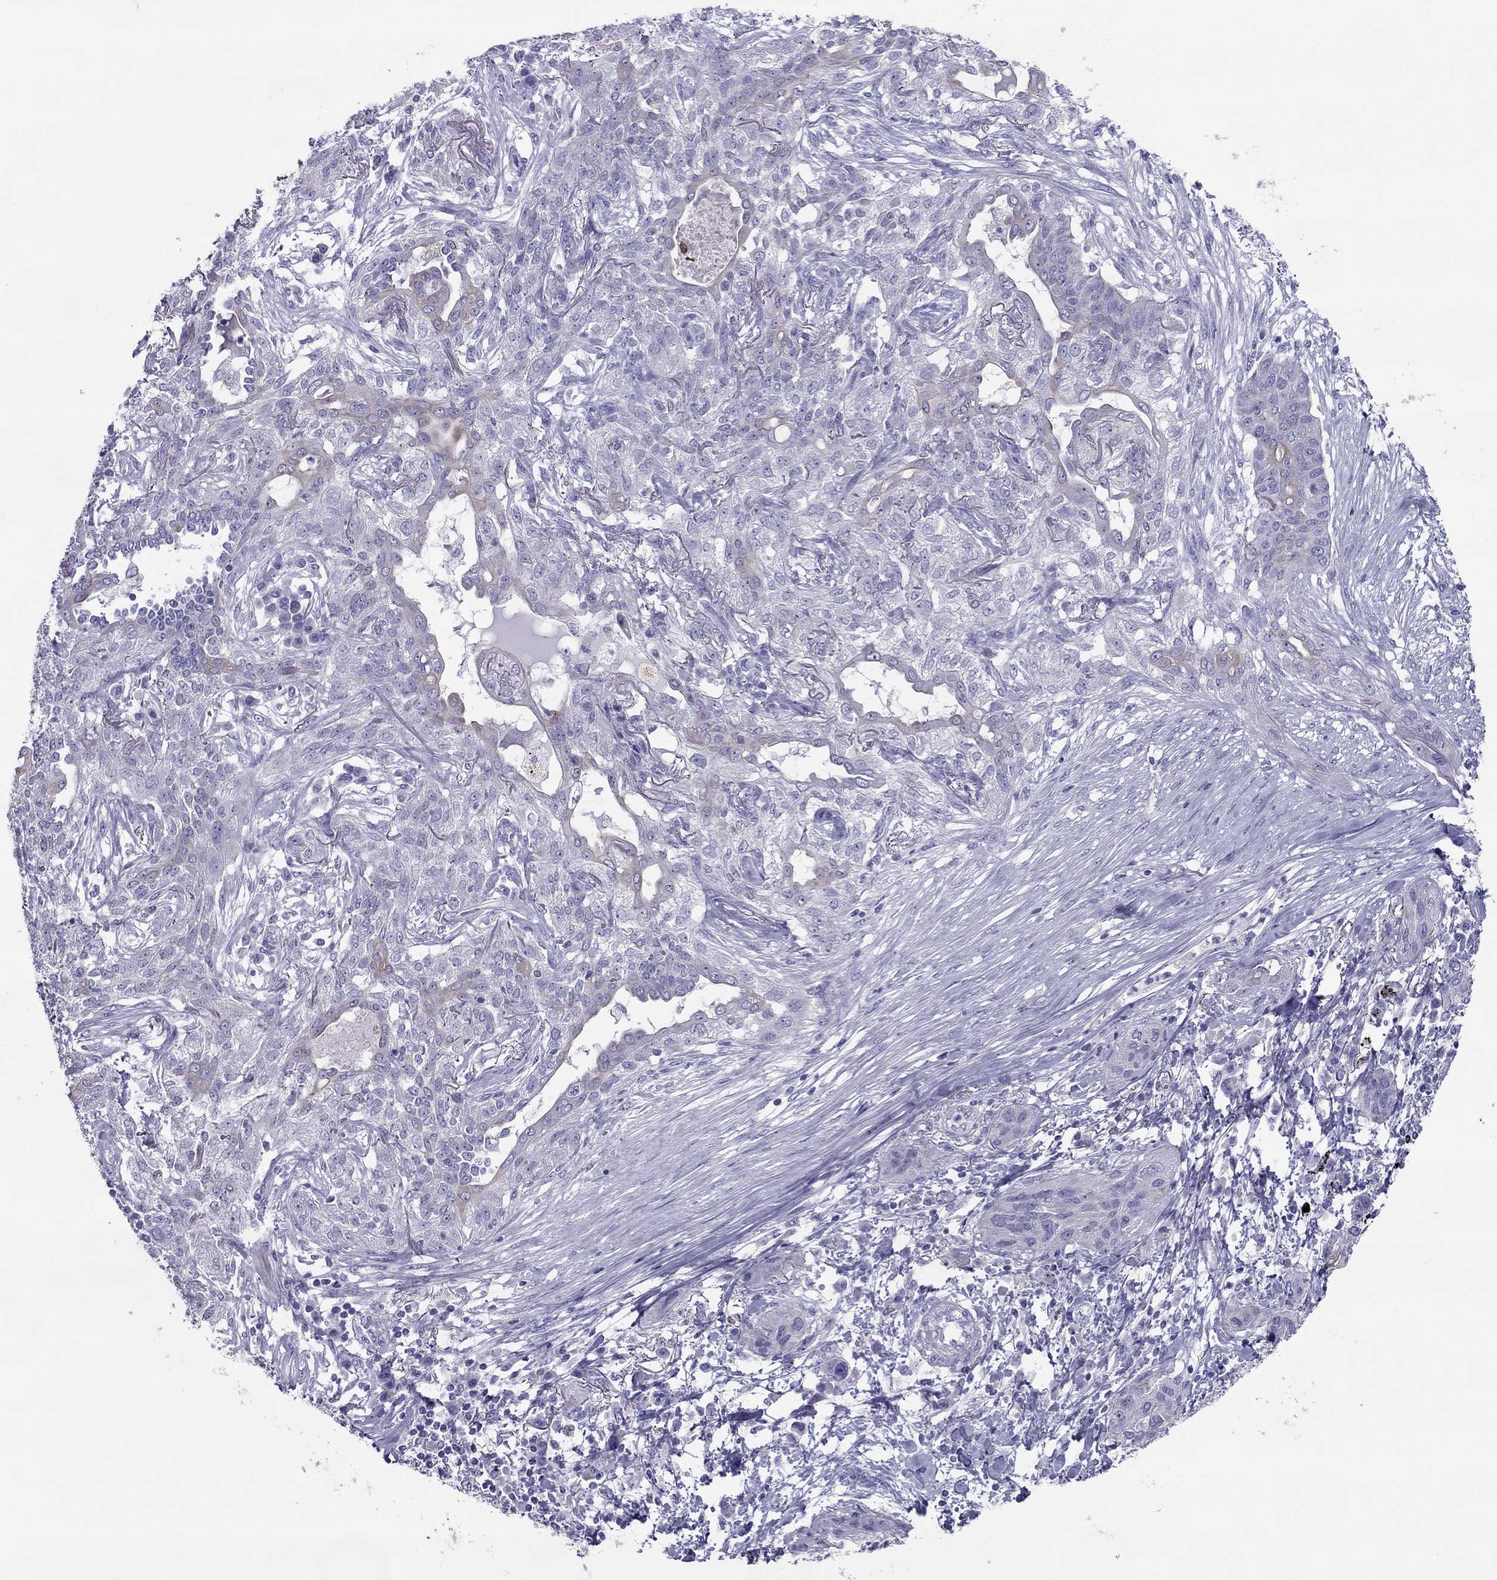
{"staining": {"intensity": "negative", "quantity": "none", "location": "none"}, "tissue": "lung cancer", "cell_type": "Tumor cells", "image_type": "cancer", "snomed": [{"axis": "morphology", "description": "Squamous cell carcinoma, NOS"}, {"axis": "topography", "description": "Lung"}], "caption": "IHC micrograph of human lung cancer (squamous cell carcinoma) stained for a protein (brown), which exhibits no expression in tumor cells.", "gene": "MAEL", "patient": {"sex": "female", "age": 70}}